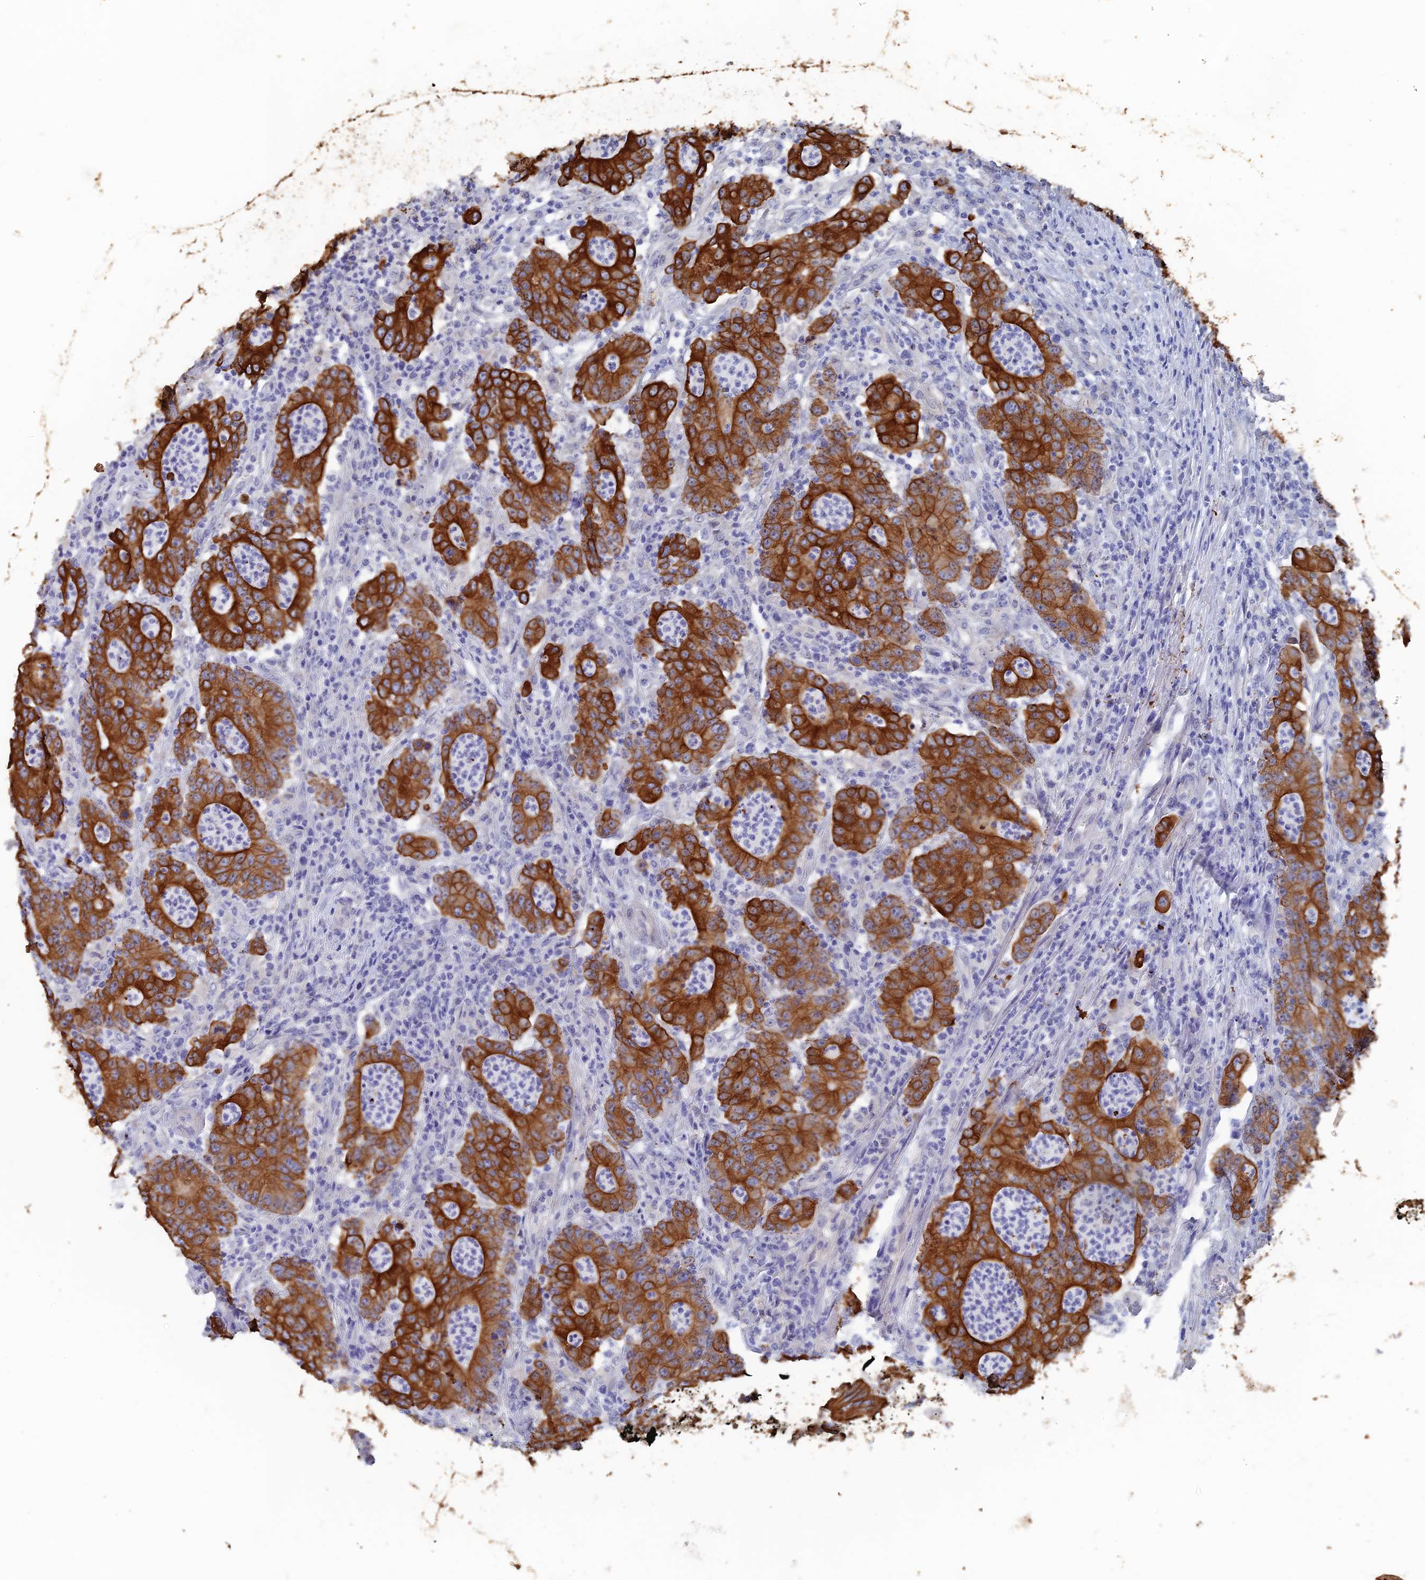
{"staining": {"intensity": "strong", "quantity": ">75%", "location": "cytoplasmic/membranous"}, "tissue": "colorectal cancer", "cell_type": "Tumor cells", "image_type": "cancer", "snomed": [{"axis": "morphology", "description": "Adenocarcinoma, NOS"}, {"axis": "topography", "description": "Colon"}], "caption": "Protein analysis of colorectal adenocarcinoma tissue demonstrates strong cytoplasmic/membranous positivity in about >75% of tumor cells. (IHC, brightfield microscopy, high magnification).", "gene": "SRFBP1", "patient": {"sex": "male", "age": 83}}